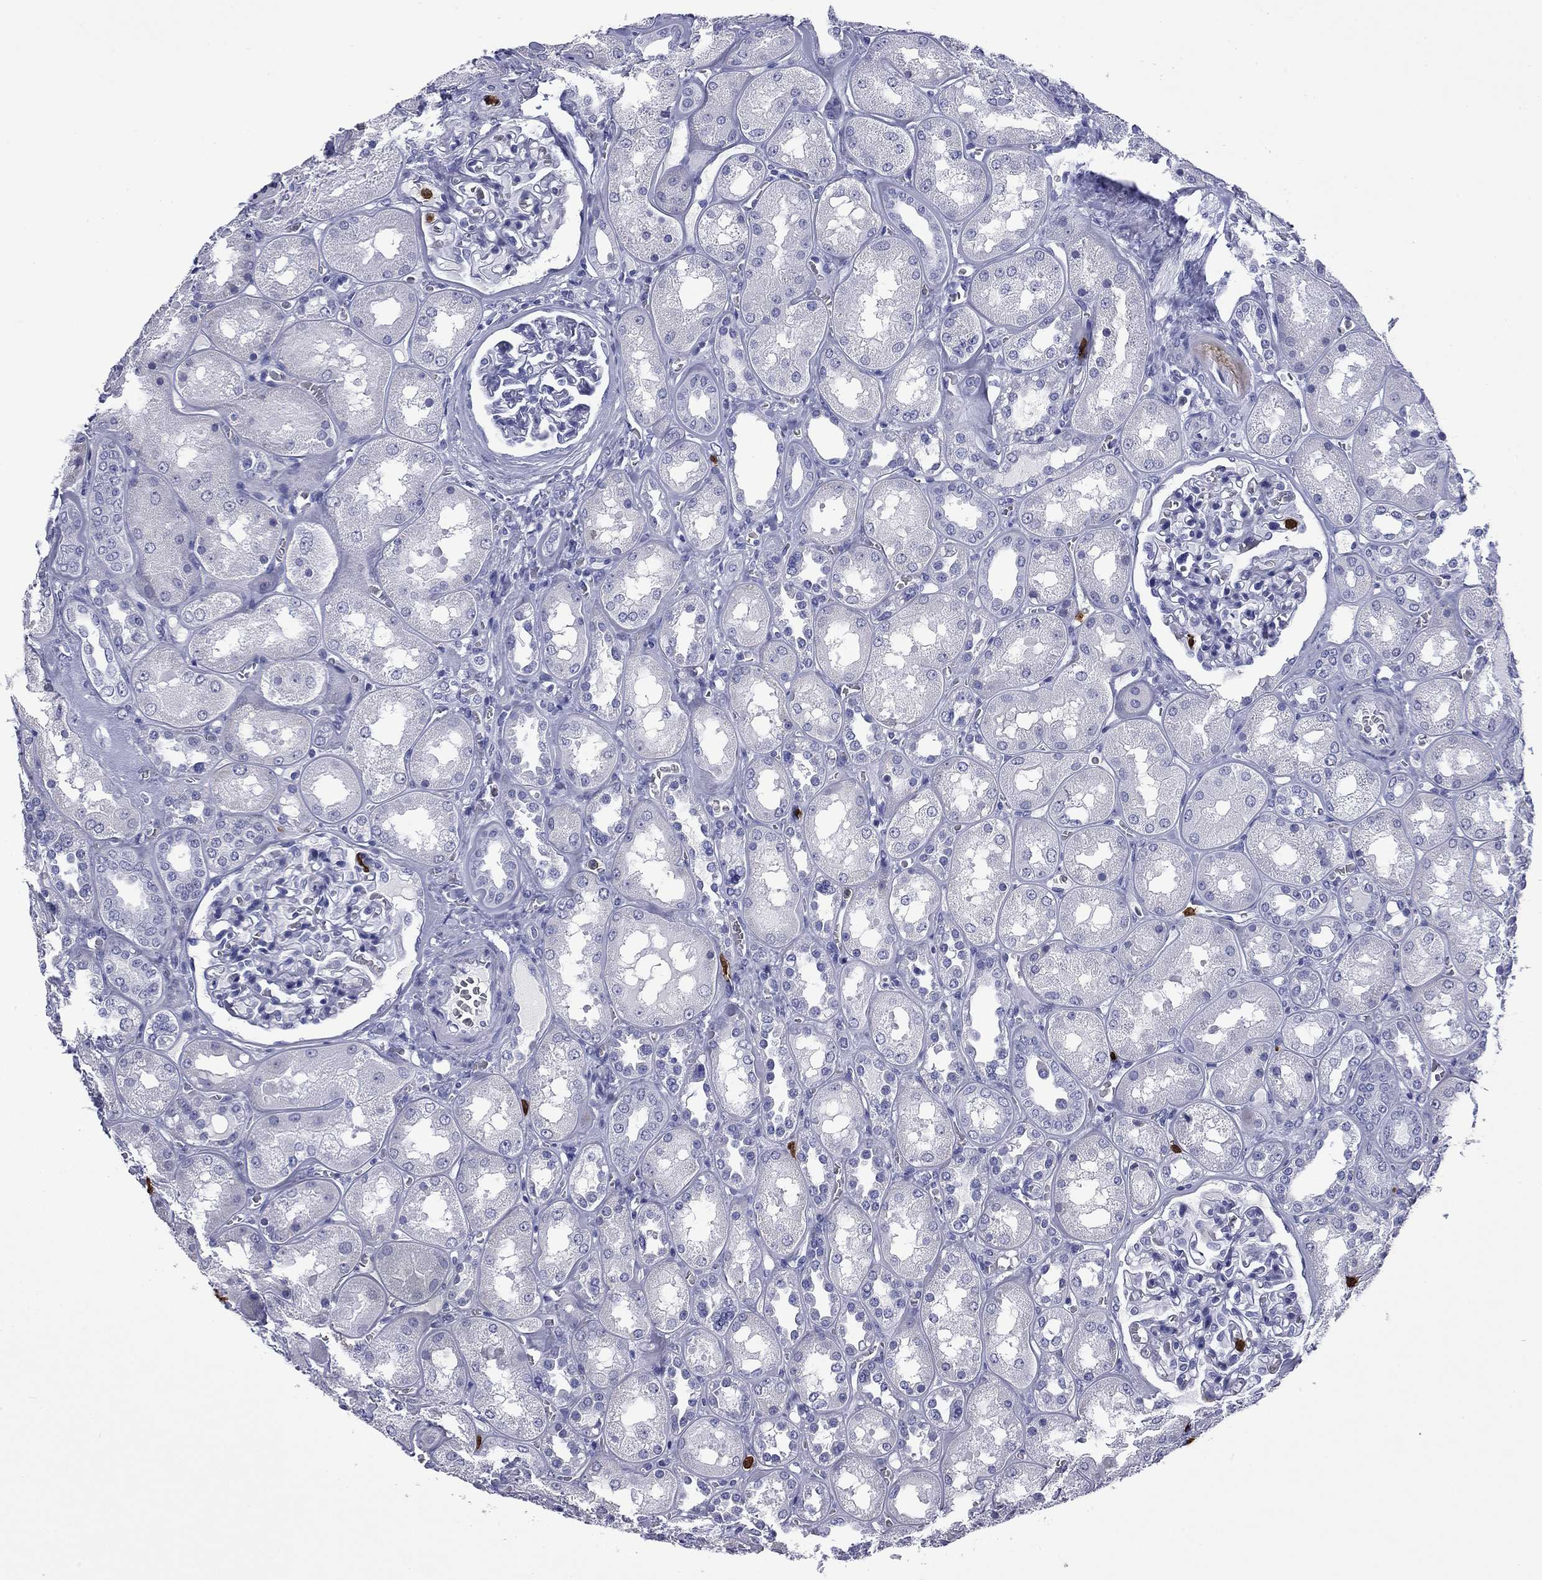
{"staining": {"intensity": "negative", "quantity": "none", "location": "none"}, "tissue": "kidney", "cell_type": "Cells in glomeruli", "image_type": "normal", "snomed": [{"axis": "morphology", "description": "Normal tissue, NOS"}, {"axis": "topography", "description": "Kidney"}], "caption": "There is no significant positivity in cells in glomeruli of kidney. Brightfield microscopy of IHC stained with DAB (brown) and hematoxylin (blue), captured at high magnification.", "gene": "TRIM29", "patient": {"sex": "male", "age": 73}}